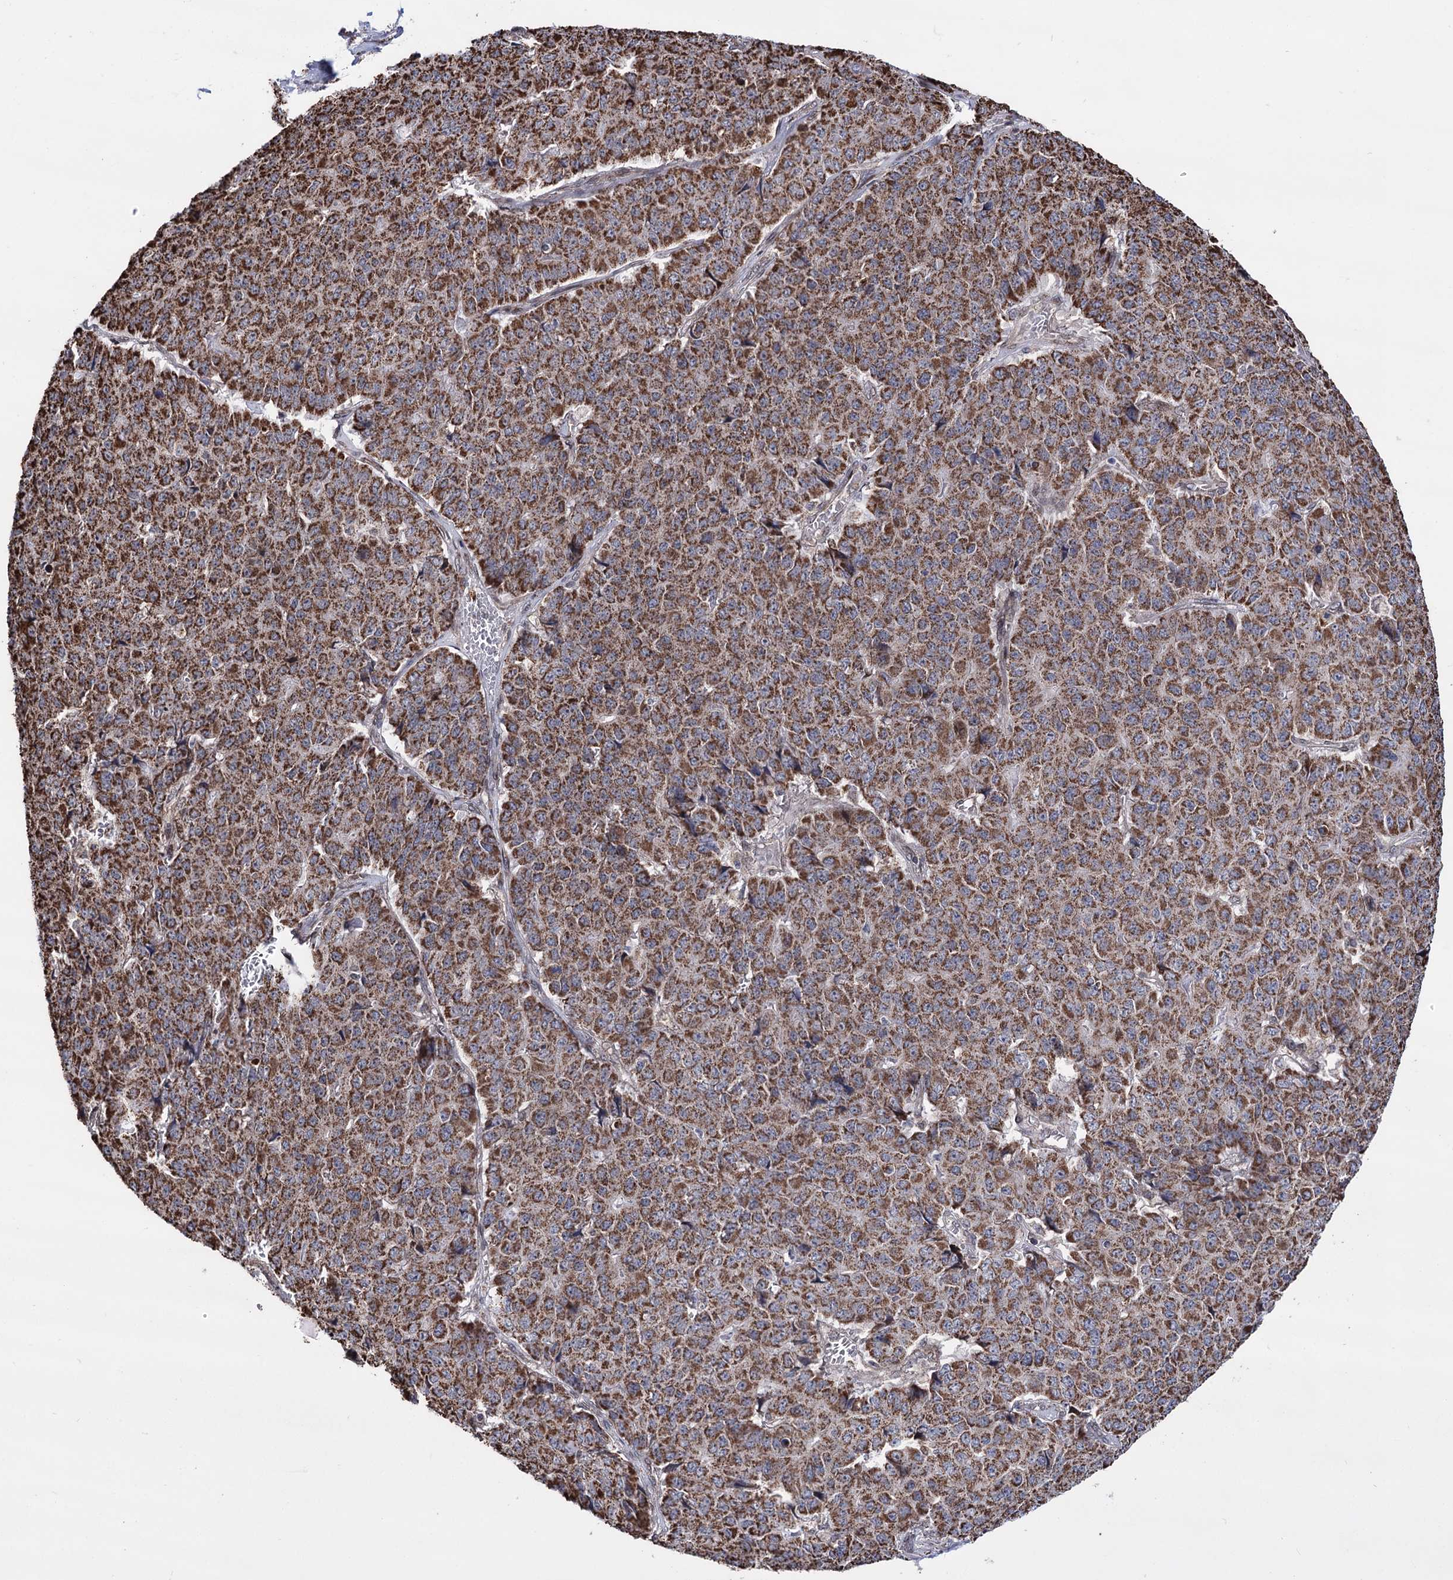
{"staining": {"intensity": "moderate", "quantity": ">75%", "location": "cytoplasmic/membranous"}, "tissue": "pancreatic cancer", "cell_type": "Tumor cells", "image_type": "cancer", "snomed": [{"axis": "morphology", "description": "Adenocarcinoma, NOS"}, {"axis": "topography", "description": "Pancreas"}], "caption": "Immunohistochemical staining of pancreatic adenocarcinoma demonstrates medium levels of moderate cytoplasmic/membranous positivity in about >75% of tumor cells. (DAB (3,3'-diaminobenzidine) IHC with brightfield microscopy, high magnification).", "gene": "CREB3L4", "patient": {"sex": "male", "age": 50}}